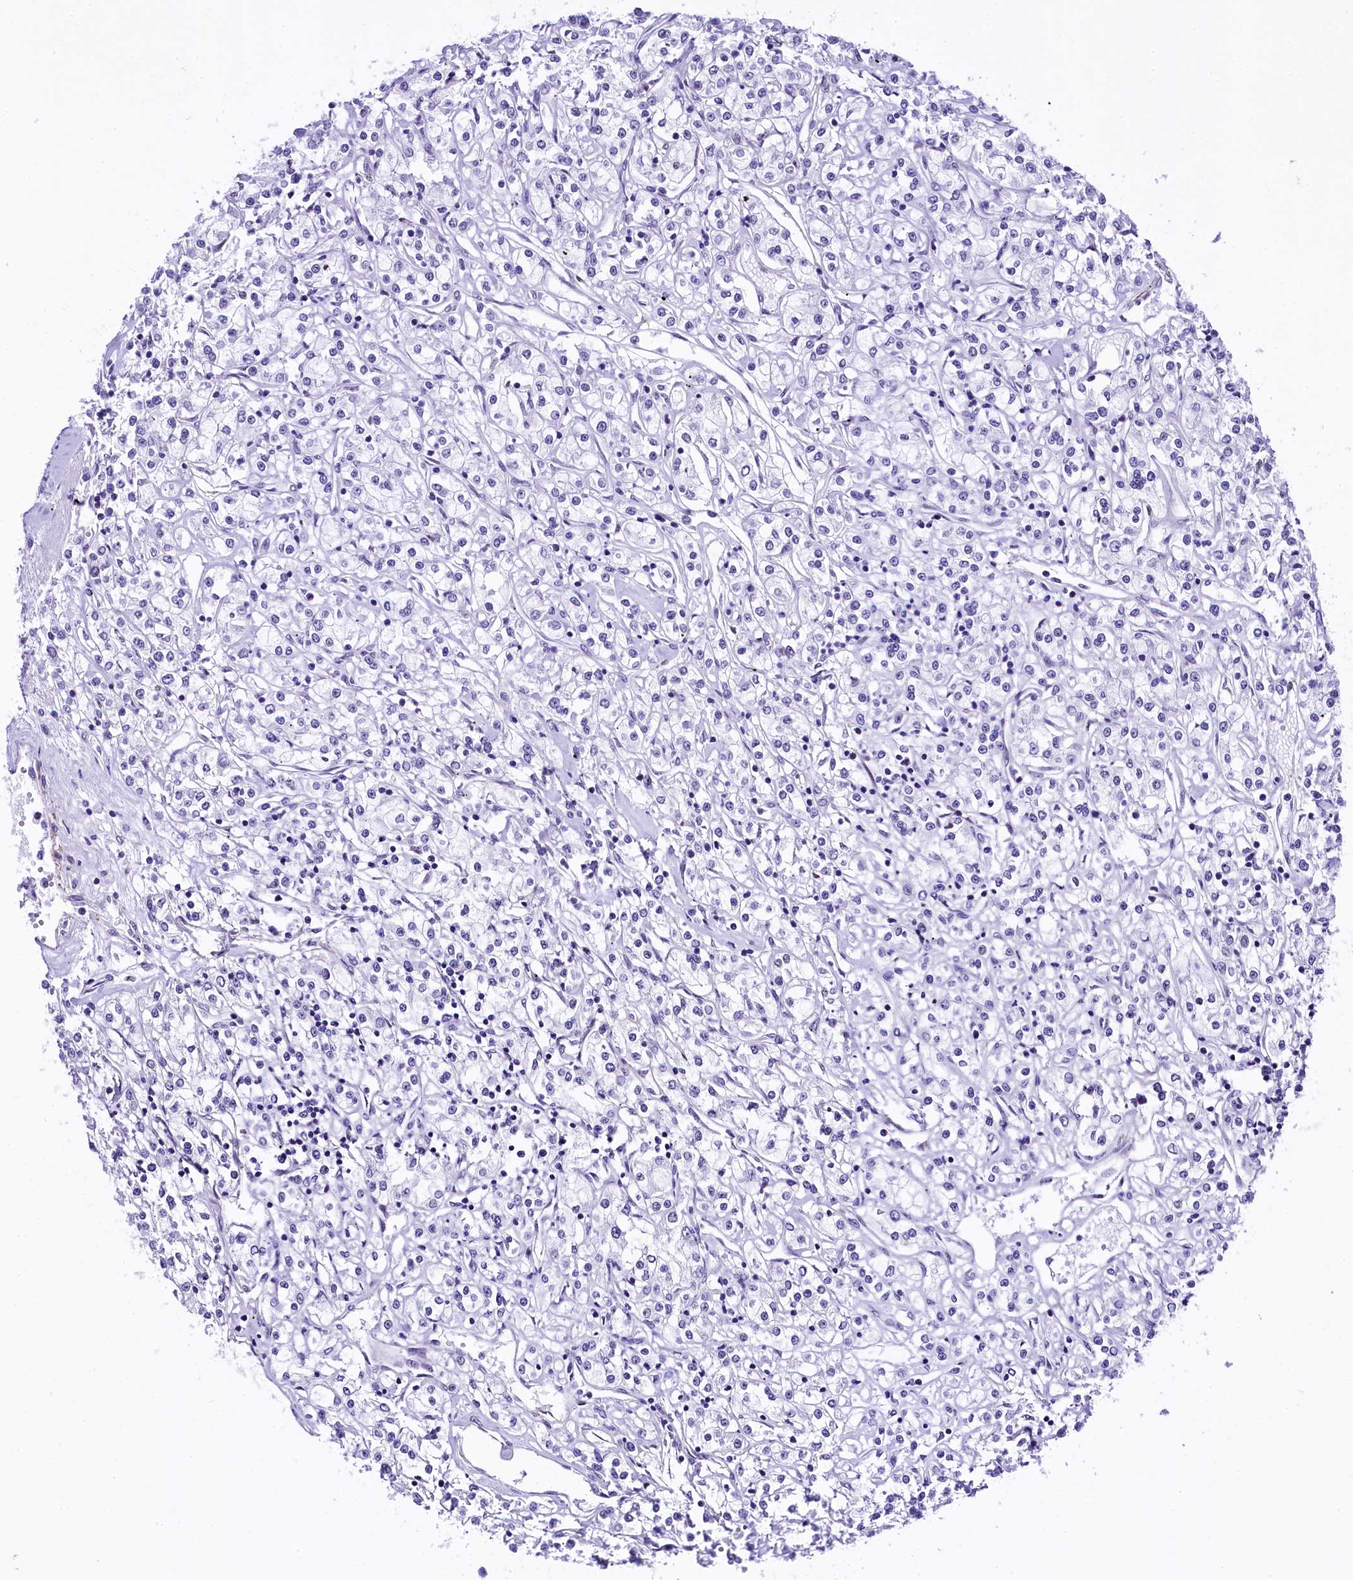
{"staining": {"intensity": "weak", "quantity": "<25%", "location": "nuclear"}, "tissue": "renal cancer", "cell_type": "Tumor cells", "image_type": "cancer", "snomed": [{"axis": "morphology", "description": "Adenocarcinoma, NOS"}, {"axis": "topography", "description": "Kidney"}], "caption": "Photomicrograph shows no significant protein staining in tumor cells of renal cancer.", "gene": "SAMD10", "patient": {"sex": "female", "age": 59}}